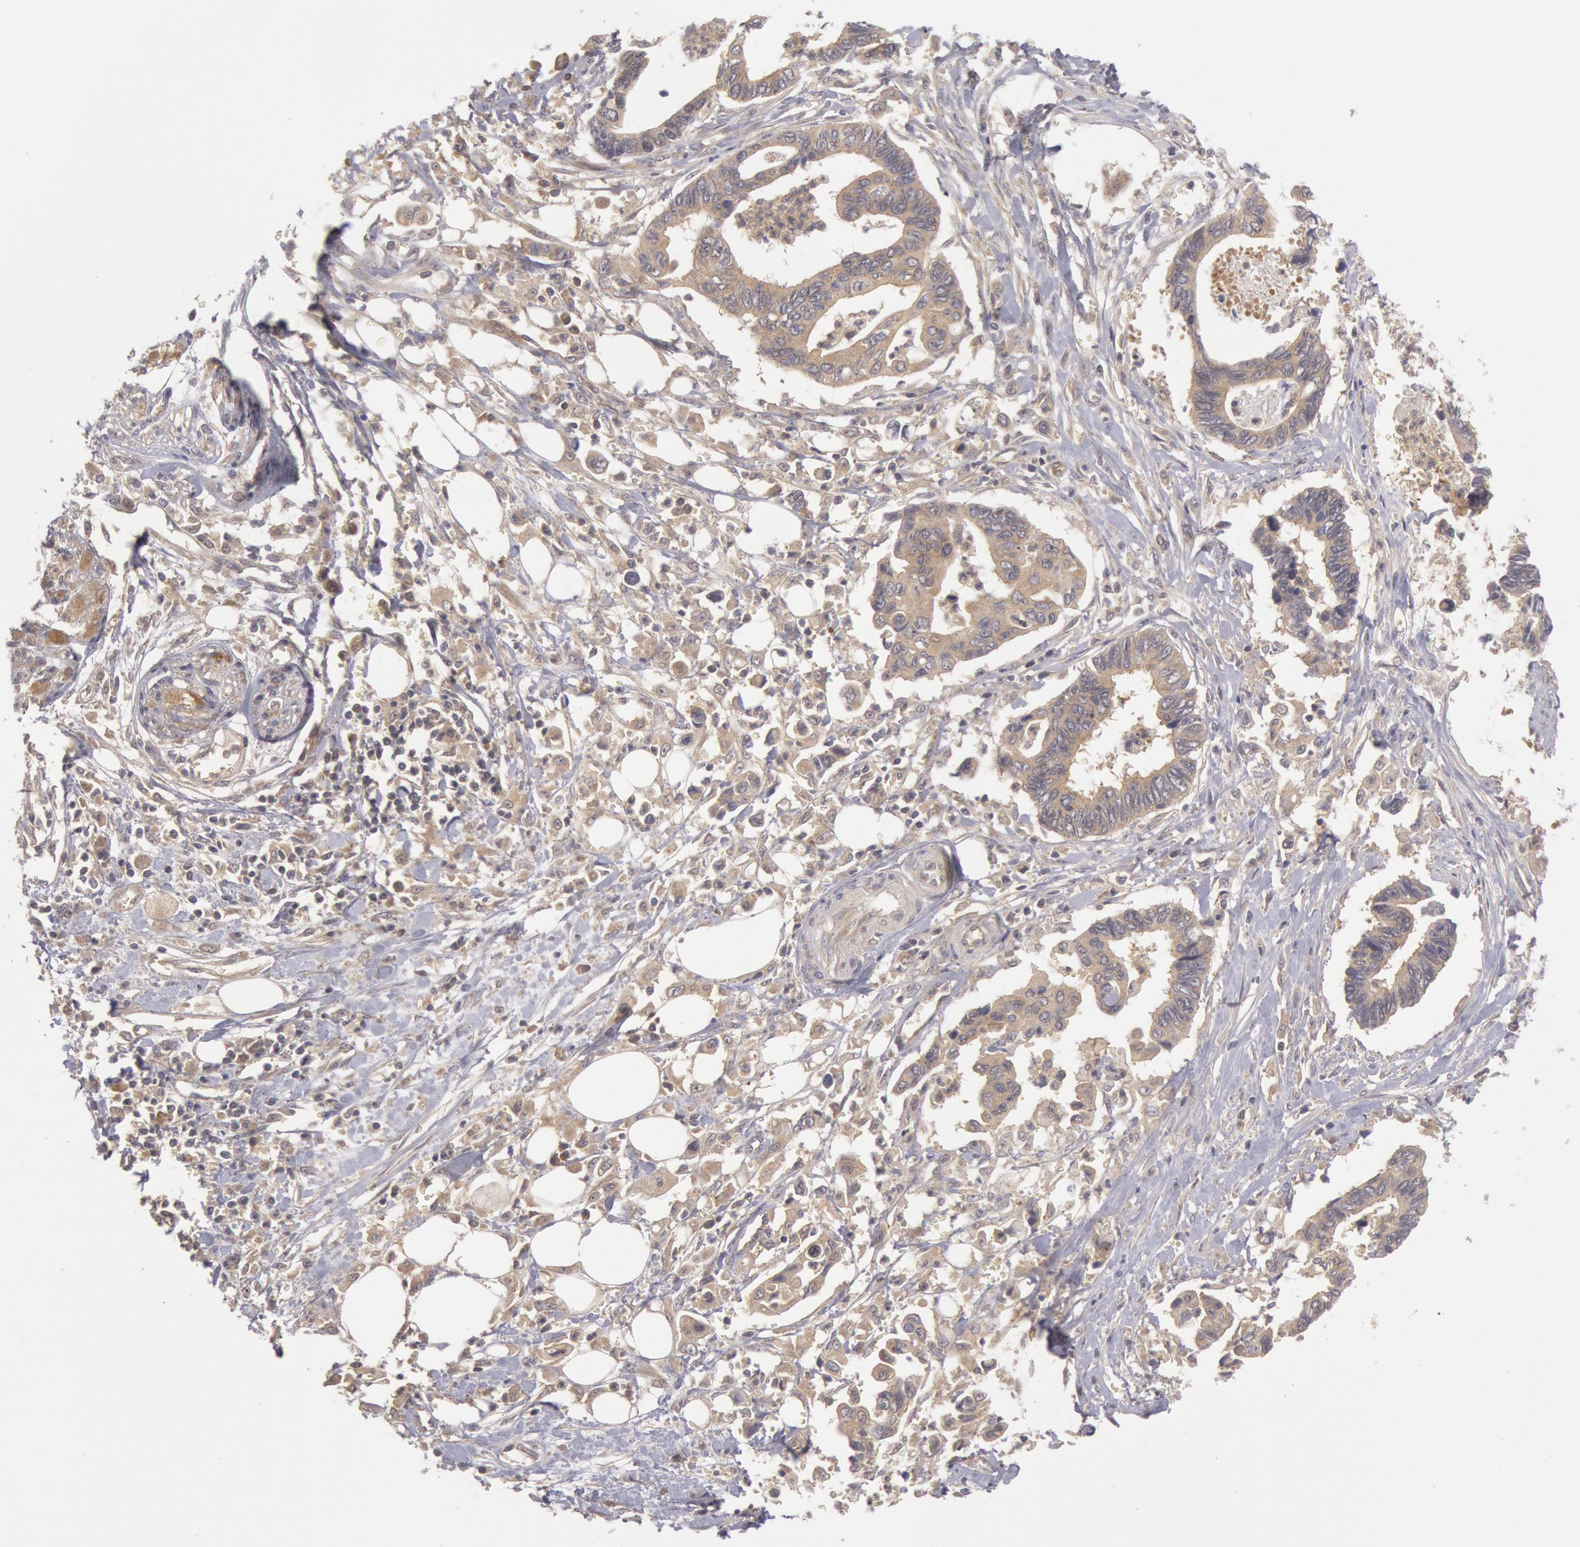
{"staining": {"intensity": "weak", "quantity": ">75%", "location": "cytoplasmic/membranous"}, "tissue": "pancreatic cancer", "cell_type": "Tumor cells", "image_type": "cancer", "snomed": [{"axis": "morphology", "description": "Adenocarcinoma, NOS"}, {"axis": "topography", "description": "Pancreas"}], "caption": "Tumor cells exhibit weak cytoplasmic/membranous expression in about >75% of cells in pancreatic cancer.", "gene": "BRAF", "patient": {"sex": "female", "age": 70}}